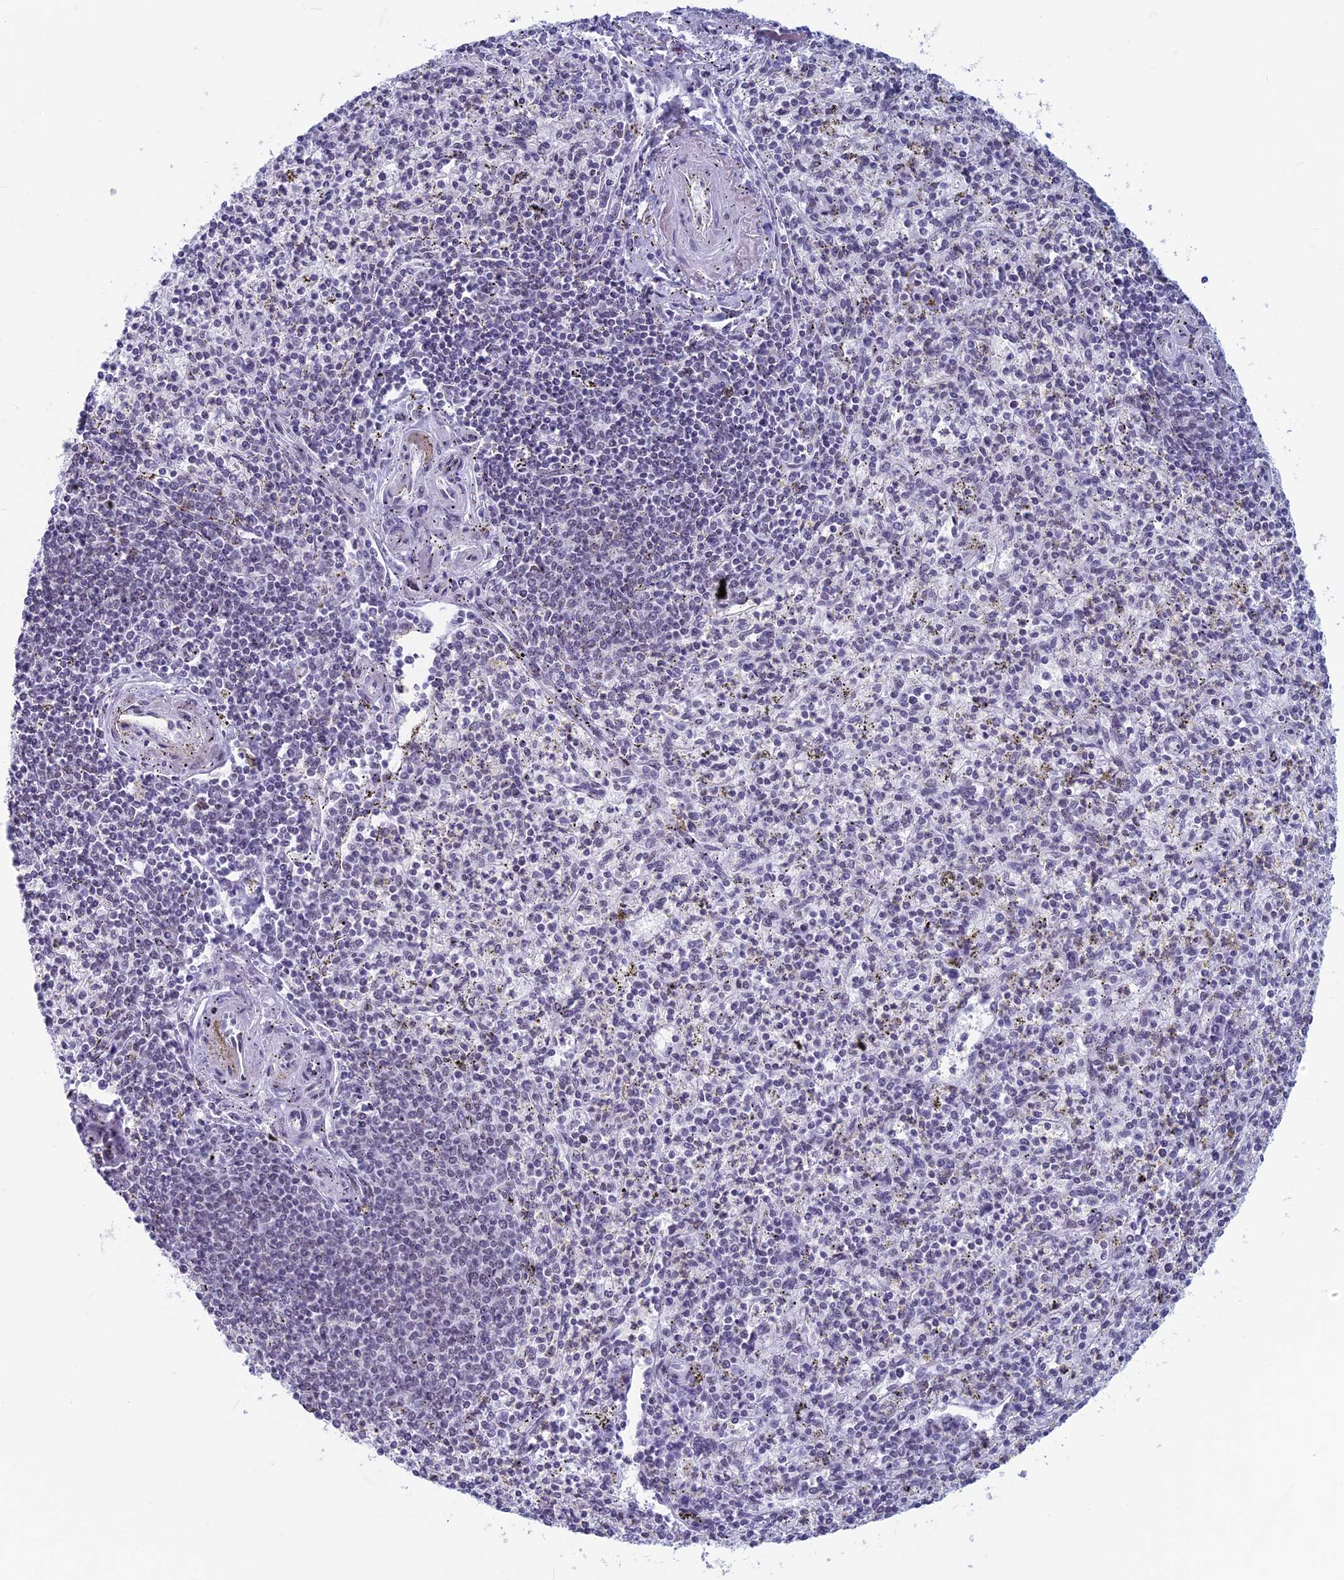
{"staining": {"intensity": "negative", "quantity": "none", "location": "none"}, "tissue": "spleen", "cell_type": "Cells in red pulp", "image_type": "normal", "snomed": [{"axis": "morphology", "description": "Normal tissue, NOS"}, {"axis": "topography", "description": "Spleen"}], "caption": "IHC image of normal spleen: spleen stained with DAB (3,3'-diaminobenzidine) reveals no significant protein expression in cells in red pulp.", "gene": "ASH2L", "patient": {"sex": "male", "age": 72}}